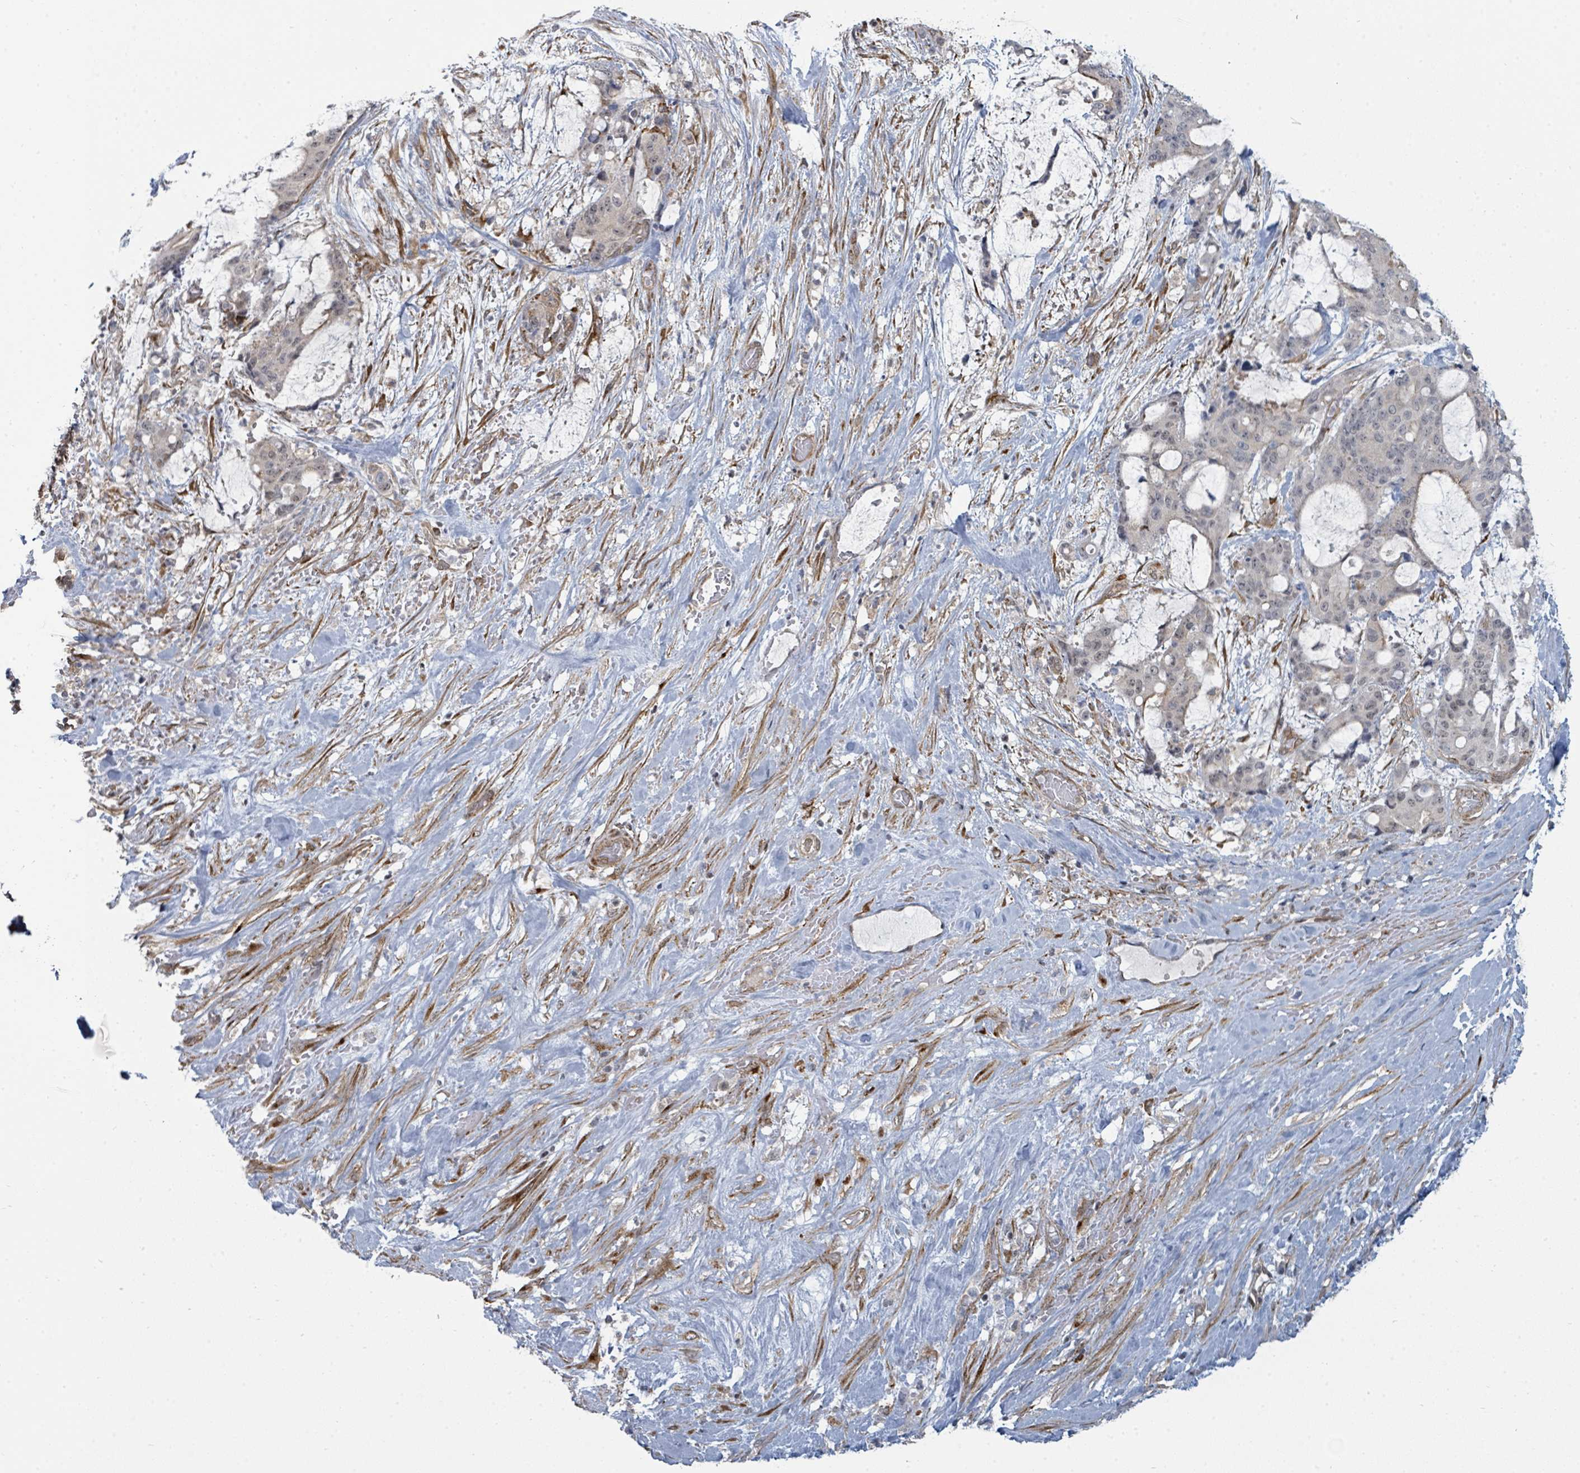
{"staining": {"intensity": "moderate", "quantity": "<25%", "location": "cytoplasmic/membranous"}, "tissue": "liver cancer", "cell_type": "Tumor cells", "image_type": "cancer", "snomed": [{"axis": "morphology", "description": "Normal tissue, NOS"}, {"axis": "morphology", "description": "Cholangiocarcinoma"}, {"axis": "topography", "description": "Liver"}, {"axis": "topography", "description": "Peripheral nerve tissue"}], "caption": "Human liver cholangiocarcinoma stained for a protein (brown) shows moderate cytoplasmic/membranous positive expression in about <25% of tumor cells.", "gene": "PSMG2", "patient": {"sex": "female", "age": 73}}